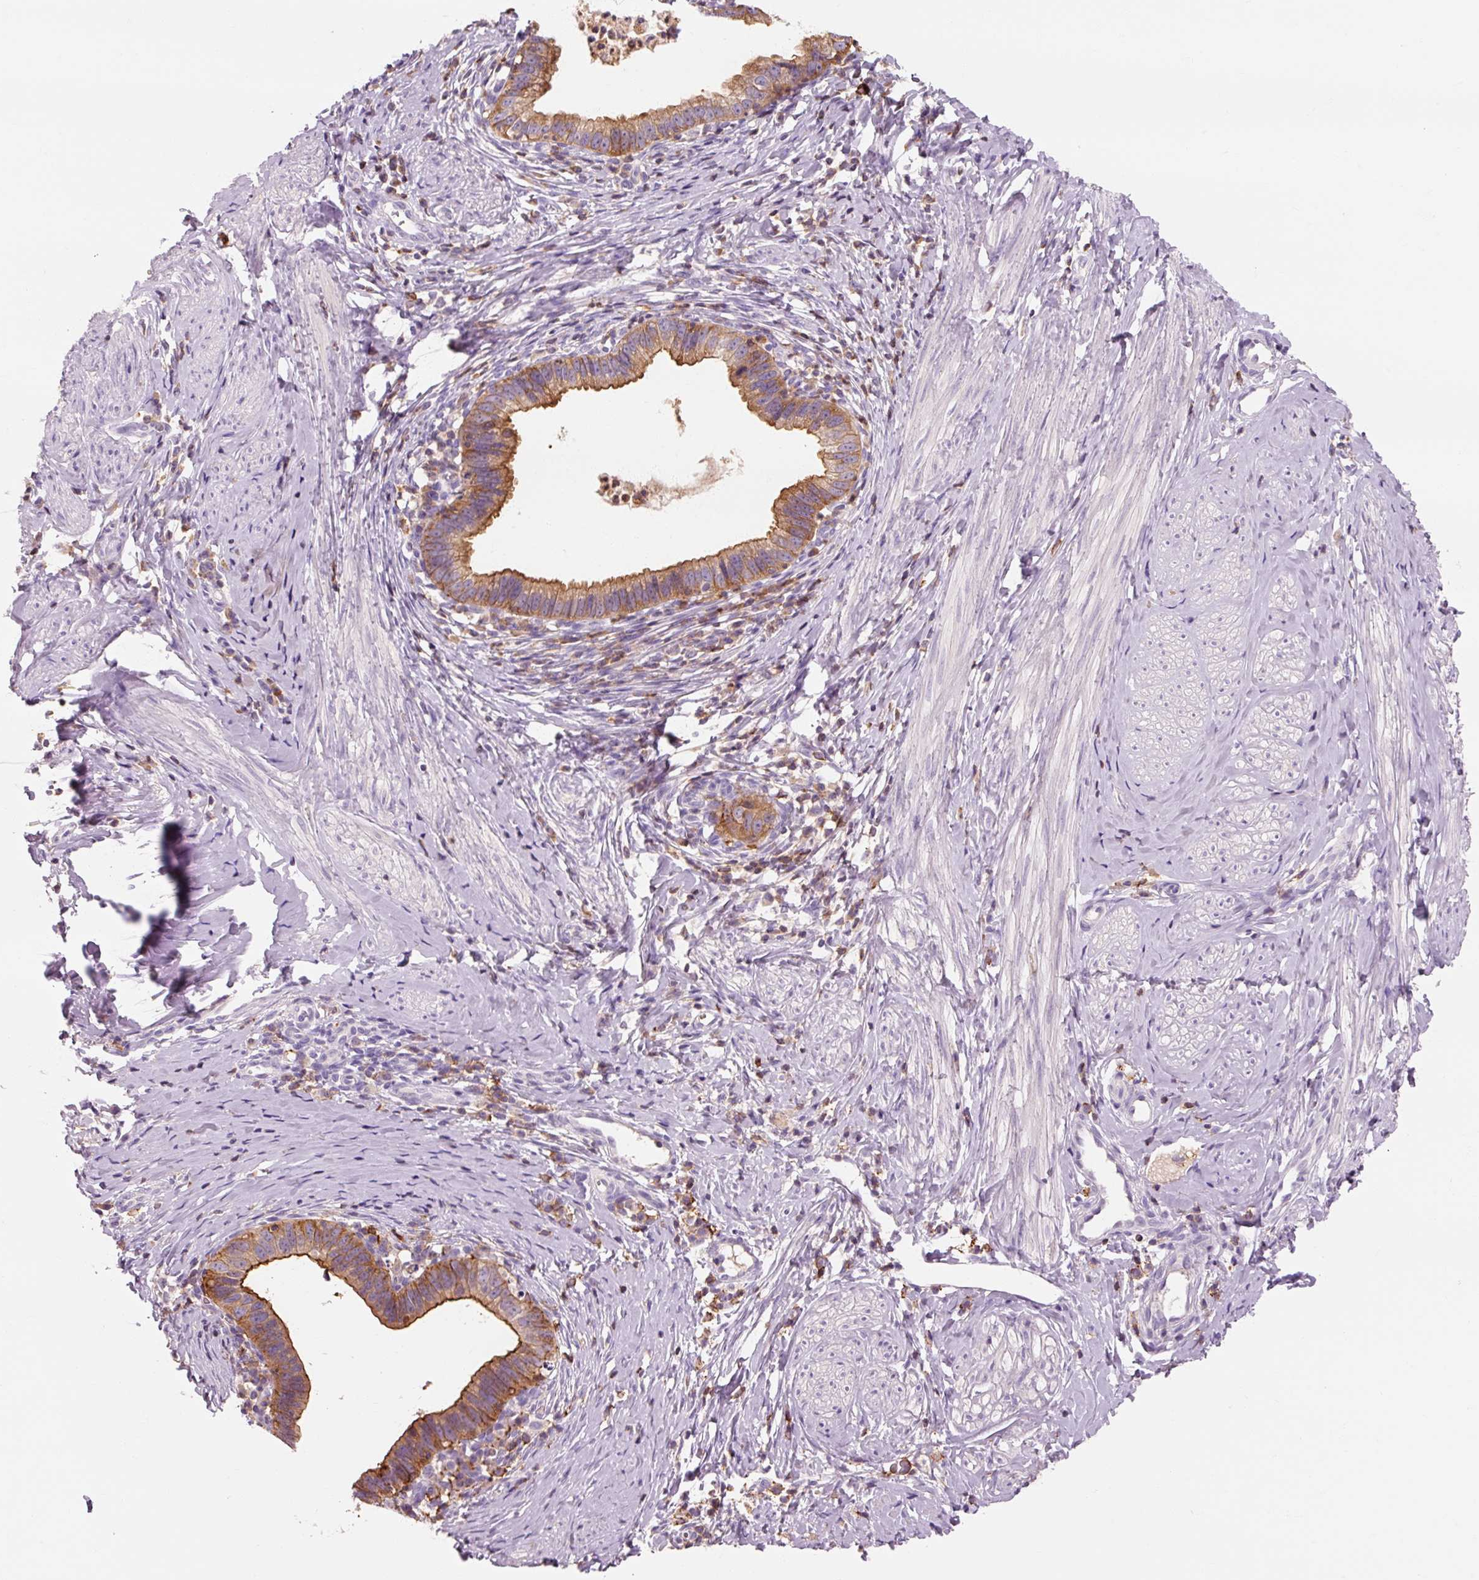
{"staining": {"intensity": "moderate", "quantity": ">75%", "location": "cytoplasmic/membranous"}, "tissue": "cervical cancer", "cell_type": "Tumor cells", "image_type": "cancer", "snomed": [{"axis": "morphology", "description": "Adenocarcinoma, NOS"}, {"axis": "topography", "description": "Cervix"}], "caption": "Immunohistochemistry micrograph of neoplastic tissue: adenocarcinoma (cervical) stained using immunohistochemistry (IHC) demonstrates medium levels of moderate protein expression localized specifically in the cytoplasmic/membranous of tumor cells, appearing as a cytoplasmic/membranous brown color.", "gene": "OR8K1", "patient": {"sex": "female", "age": 36}}